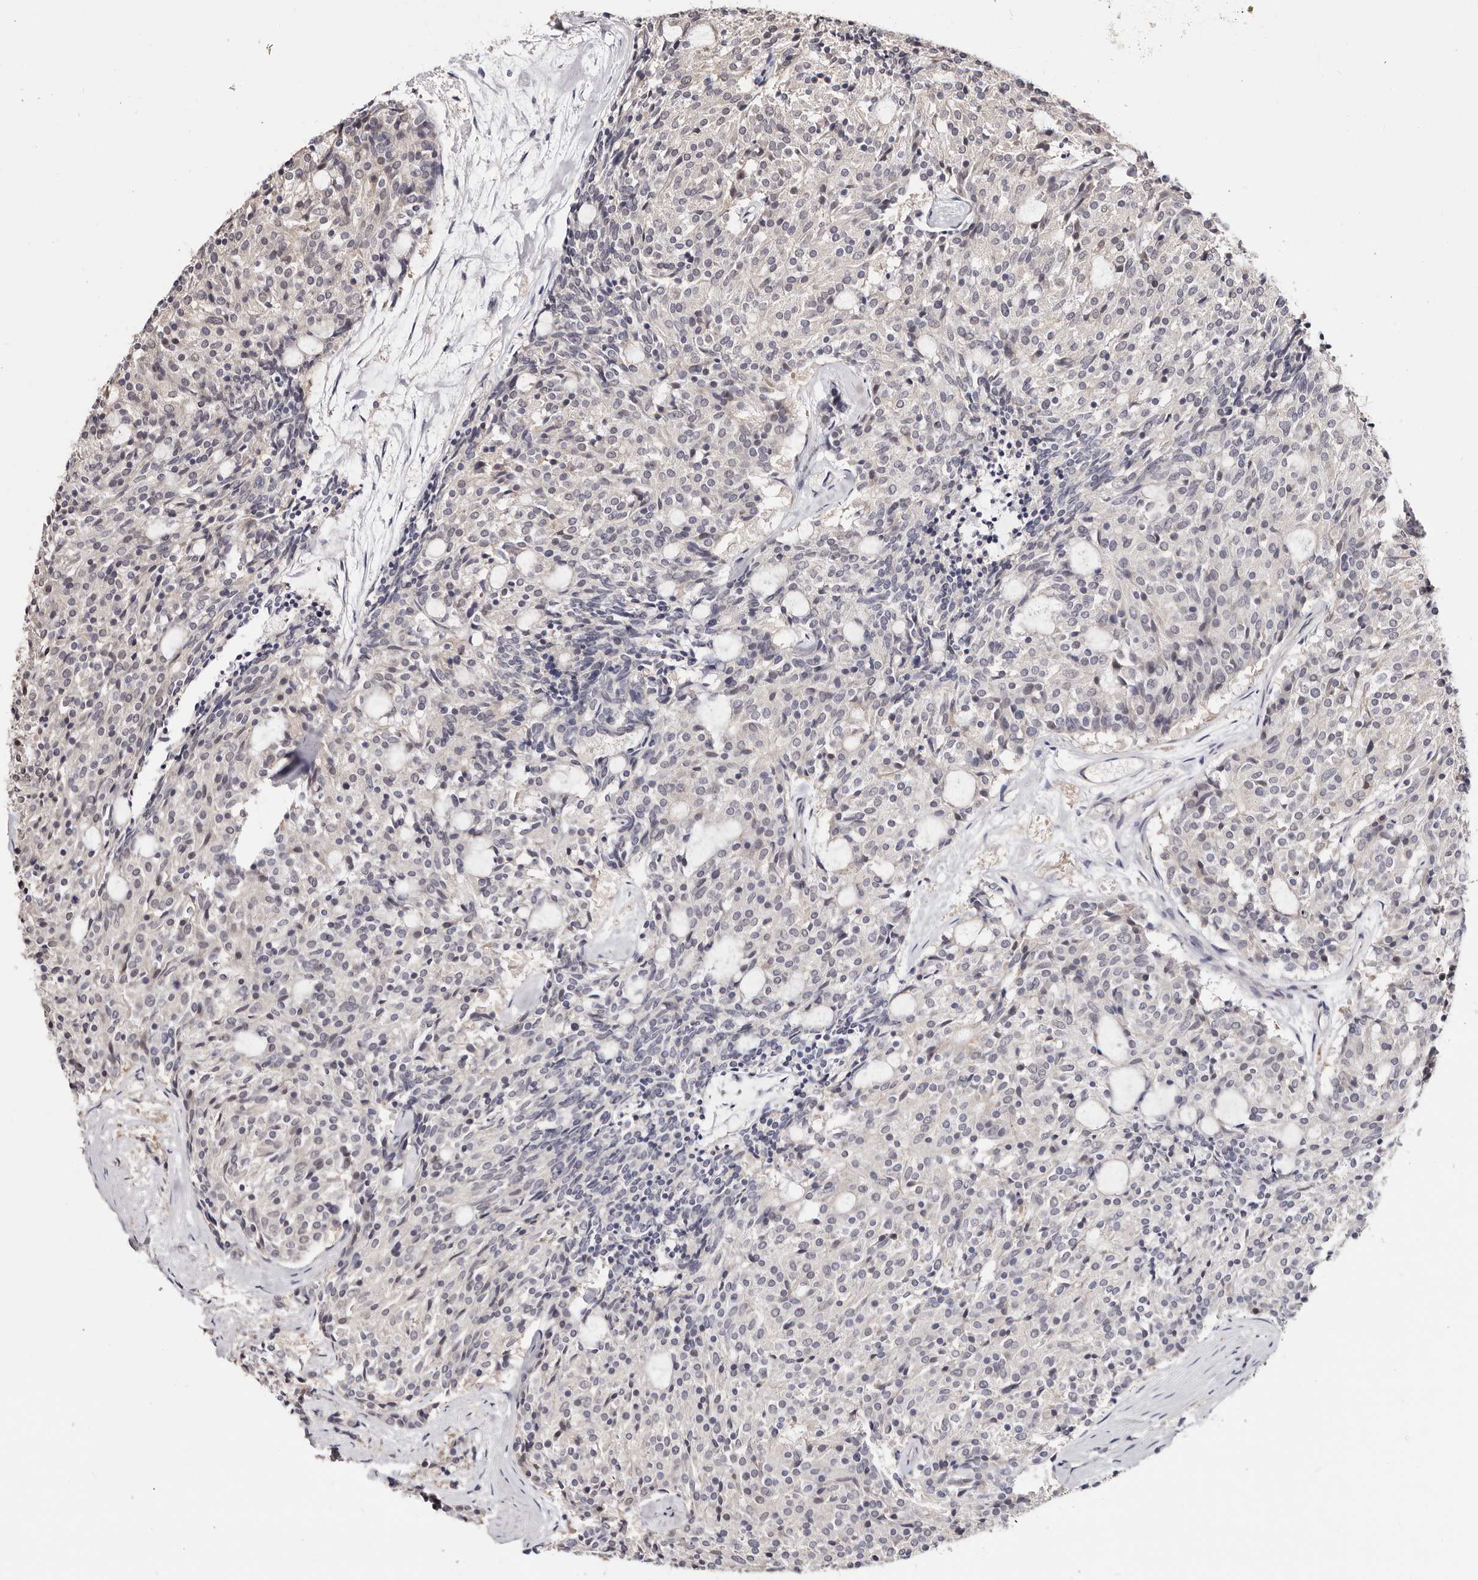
{"staining": {"intensity": "negative", "quantity": "none", "location": "none"}, "tissue": "carcinoid", "cell_type": "Tumor cells", "image_type": "cancer", "snomed": [{"axis": "morphology", "description": "Carcinoid, malignant, NOS"}, {"axis": "topography", "description": "Pancreas"}], "caption": "IHC micrograph of carcinoid (malignant) stained for a protein (brown), which demonstrates no expression in tumor cells. (Stains: DAB immunohistochemistry (IHC) with hematoxylin counter stain, Microscopy: brightfield microscopy at high magnification).", "gene": "TYW3", "patient": {"sex": "female", "age": 54}}